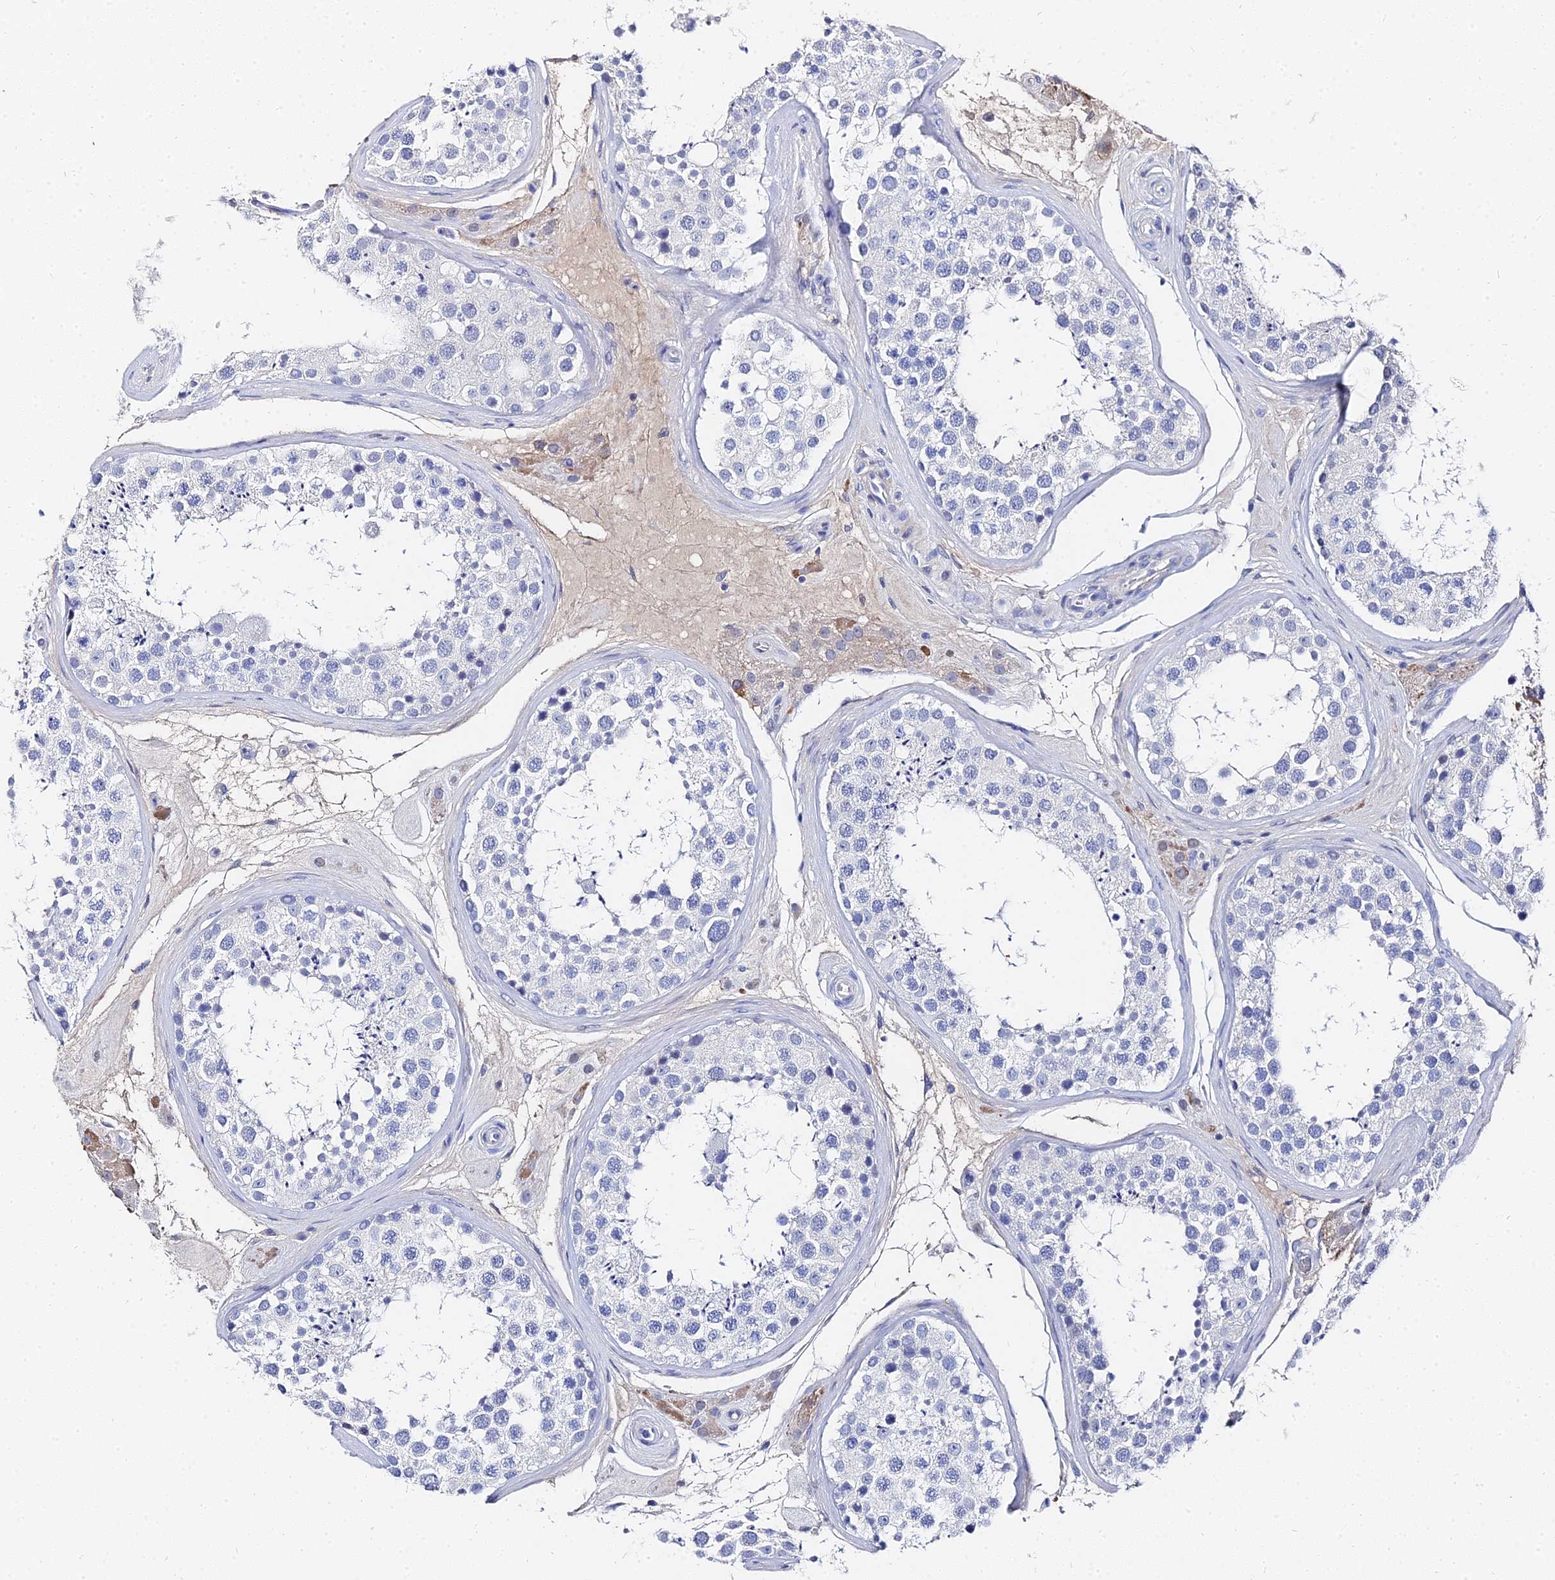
{"staining": {"intensity": "negative", "quantity": "none", "location": "none"}, "tissue": "testis", "cell_type": "Cells in seminiferous ducts", "image_type": "normal", "snomed": [{"axis": "morphology", "description": "Normal tissue, NOS"}, {"axis": "topography", "description": "Testis"}], "caption": "The histopathology image exhibits no staining of cells in seminiferous ducts in benign testis. (Stains: DAB IHC with hematoxylin counter stain, Microscopy: brightfield microscopy at high magnification).", "gene": "KRT17", "patient": {"sex": "male", "age": 46}}